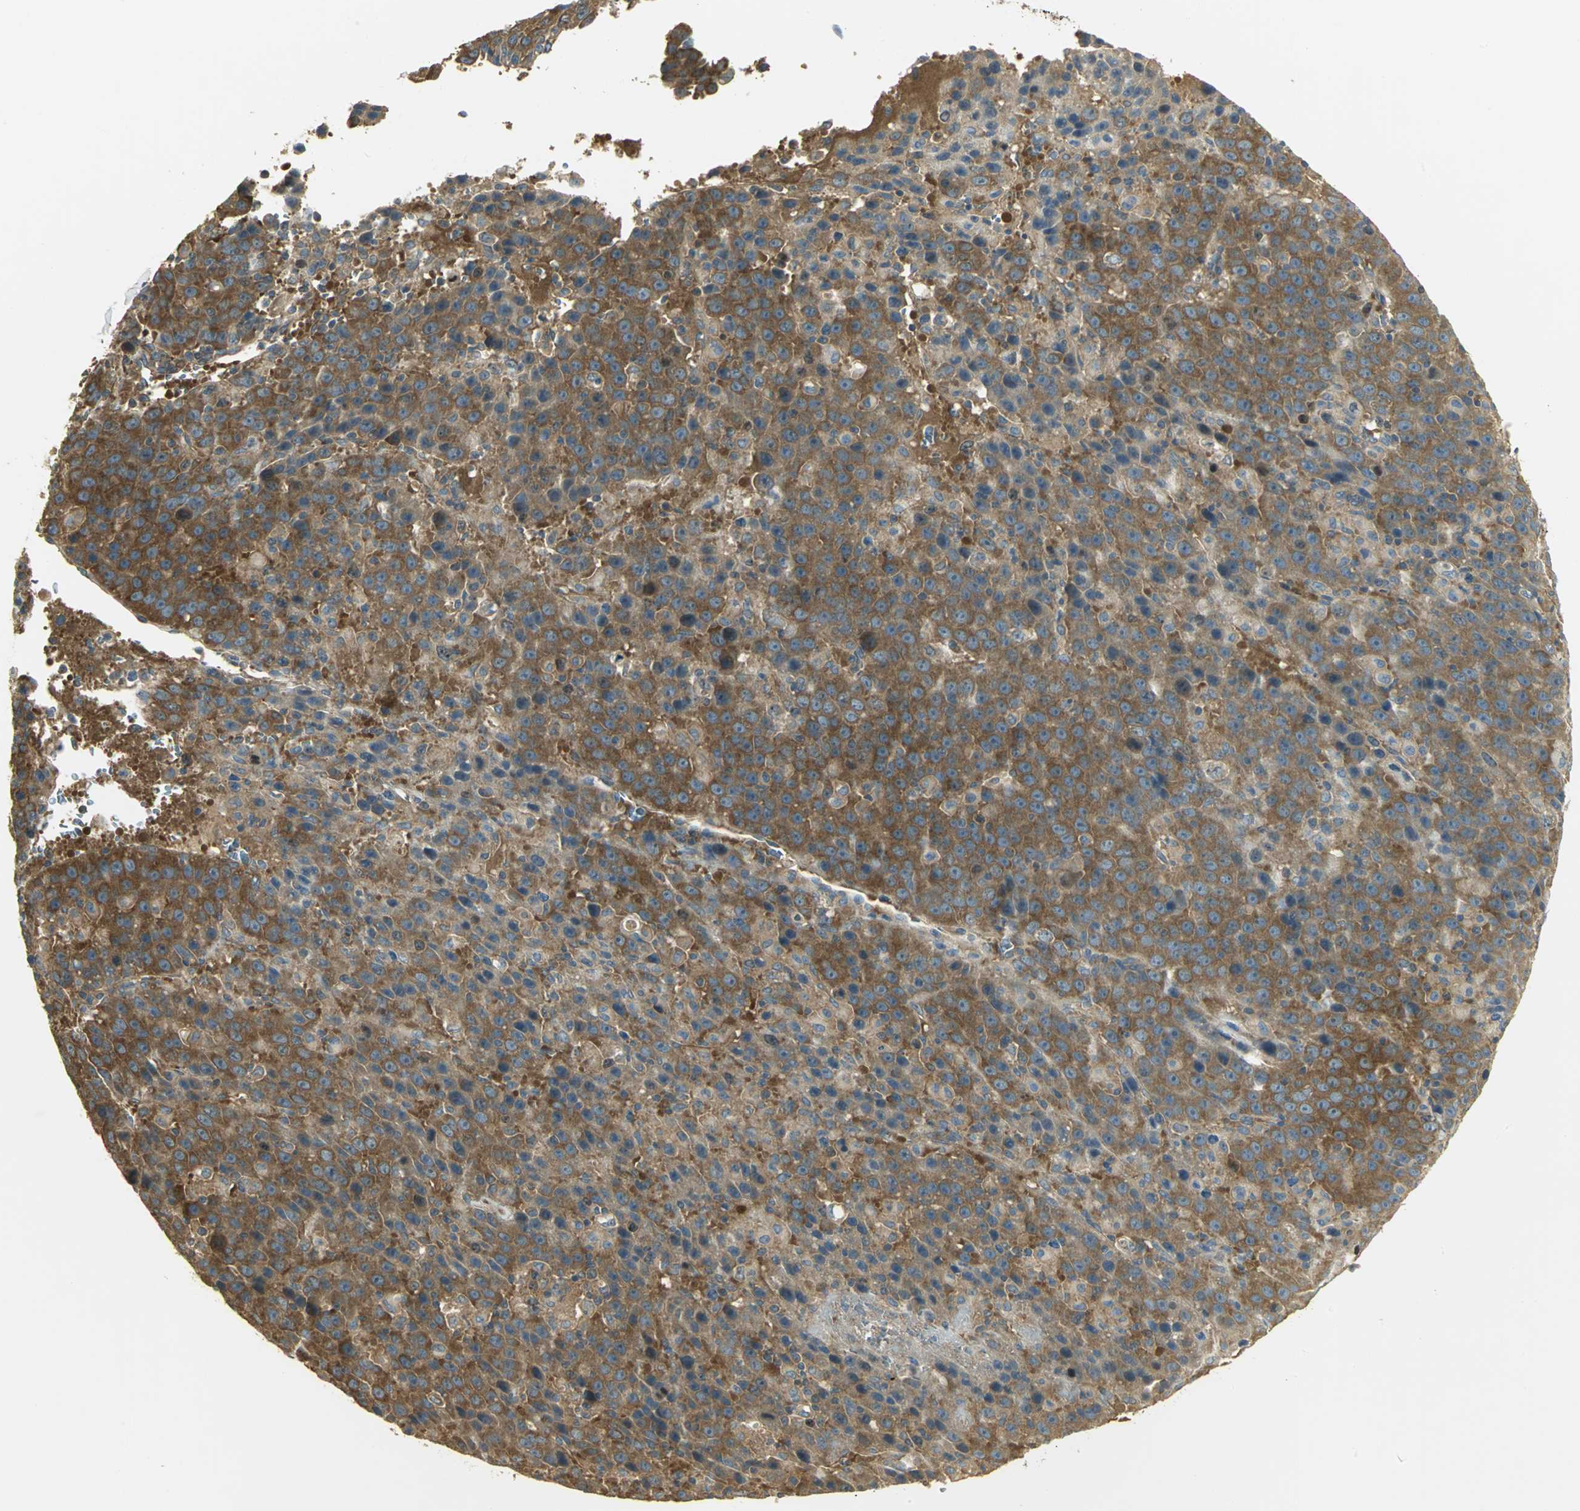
{"staining": {"intensity": "strong", "quantity": ">75%", "location": "cytoplasmic/membranous"}, "tissue": "liver cancer", "cell_type": "Tumor cells", "image_type": "cancer", "snomed": [{"axis": "morphology", "description": "Carcinoma, Hepatocellular, NOS"}, {"axis": "topography", "description": "Liver"}], "caption": "The immunohistochemical stain labels strong cytoplasmic/membranous expression in tumor cells of liver cancer tissue.", "gene": "RARS1", "patient": {"sex": "female", "age": 53}}